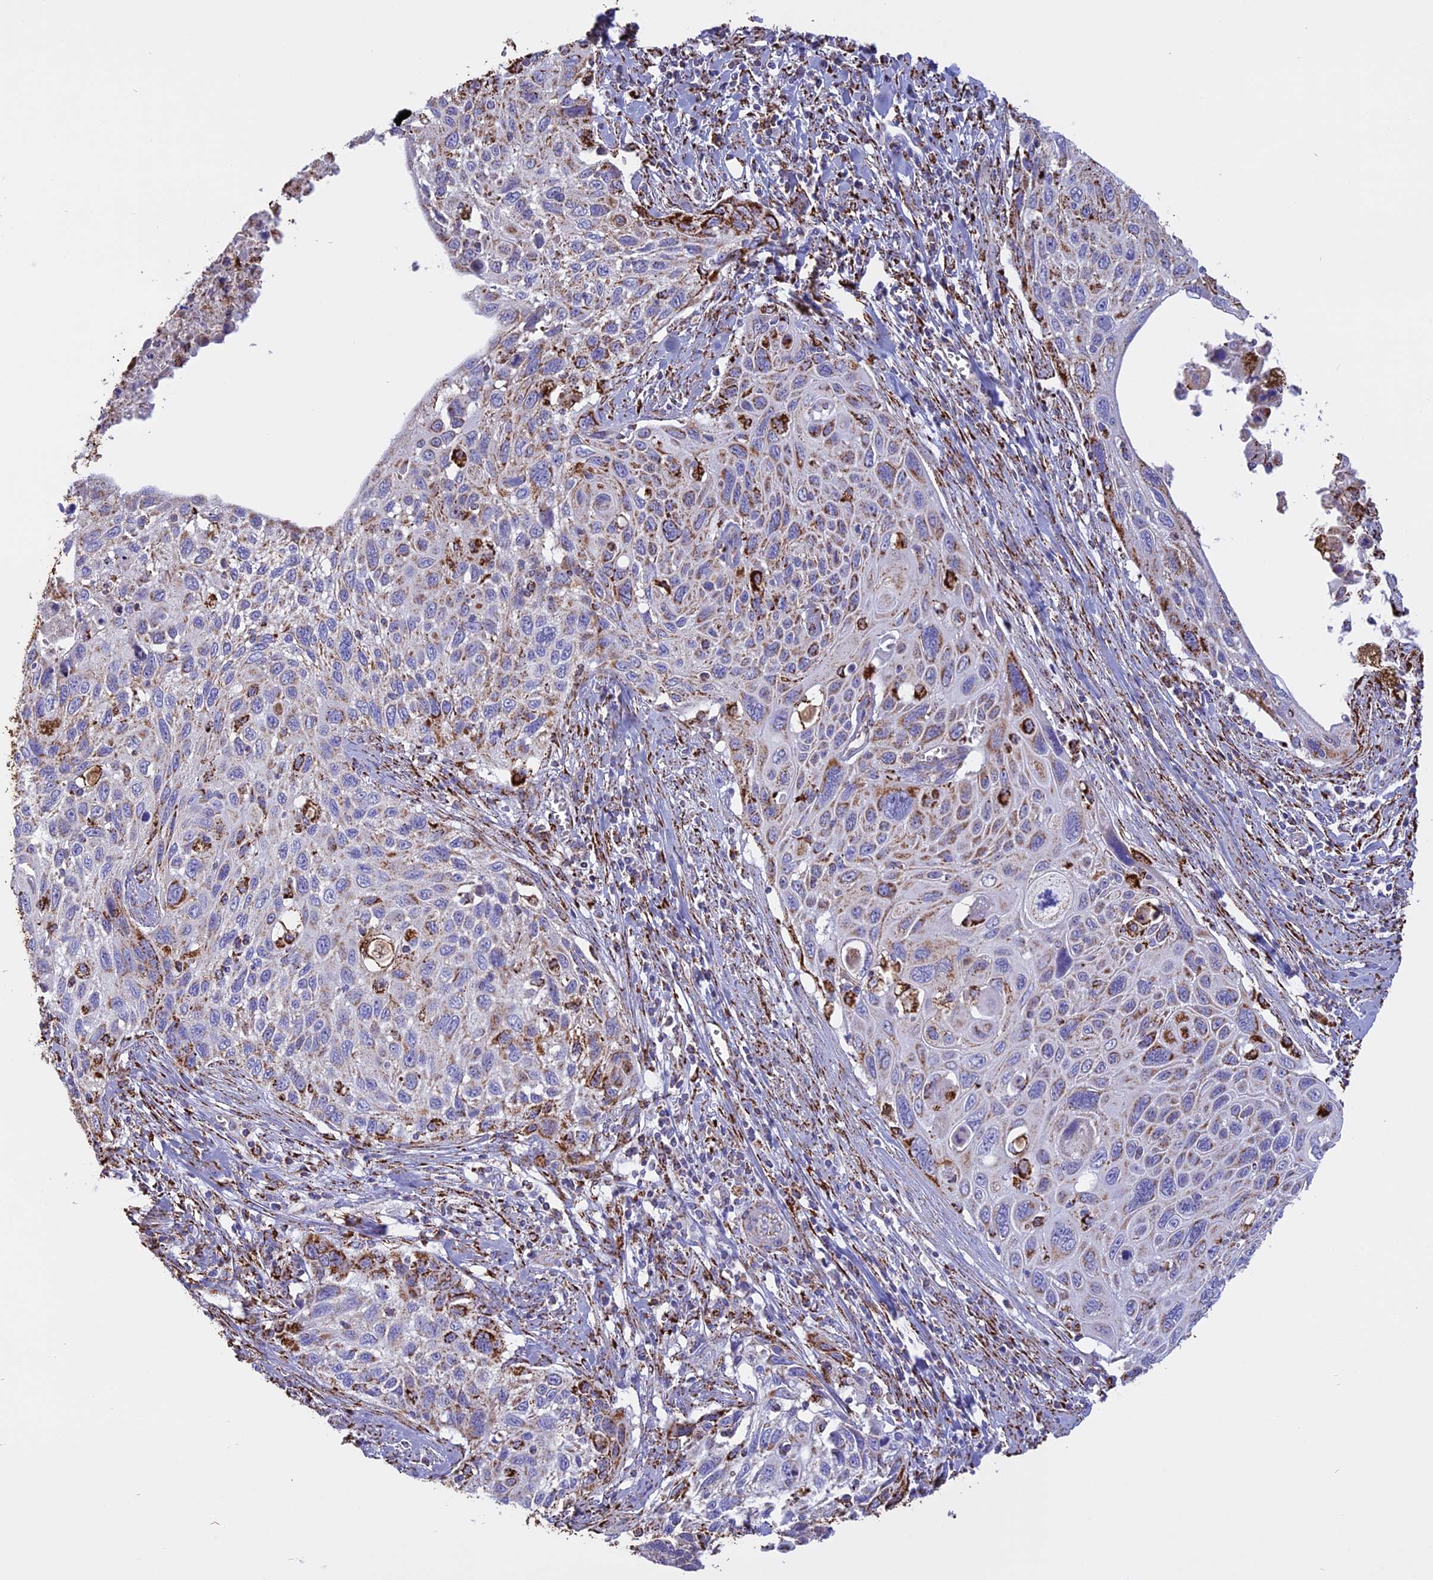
{"staining": {"intensity": "strong", "quantity": "<25%", "location": "cytoplasmic/membranous"}, "tissue": "cervical cancer", "cell_type": "Tumor cells", "image_type": "cancer", "snomed": [{"axis": "morphology", "description": "Squamous cell carcinoma, NOS"}, {"axis": "topography", "description": "Cervix"}], "caption": "Immunohistochemistry of human cervical cancer displays medium levels of strong cytoplasmic/membranous staining in approximately <25% of tumor cells.", "gene": "KCNG1", "patient": {"sex": "female", "age": 70}}